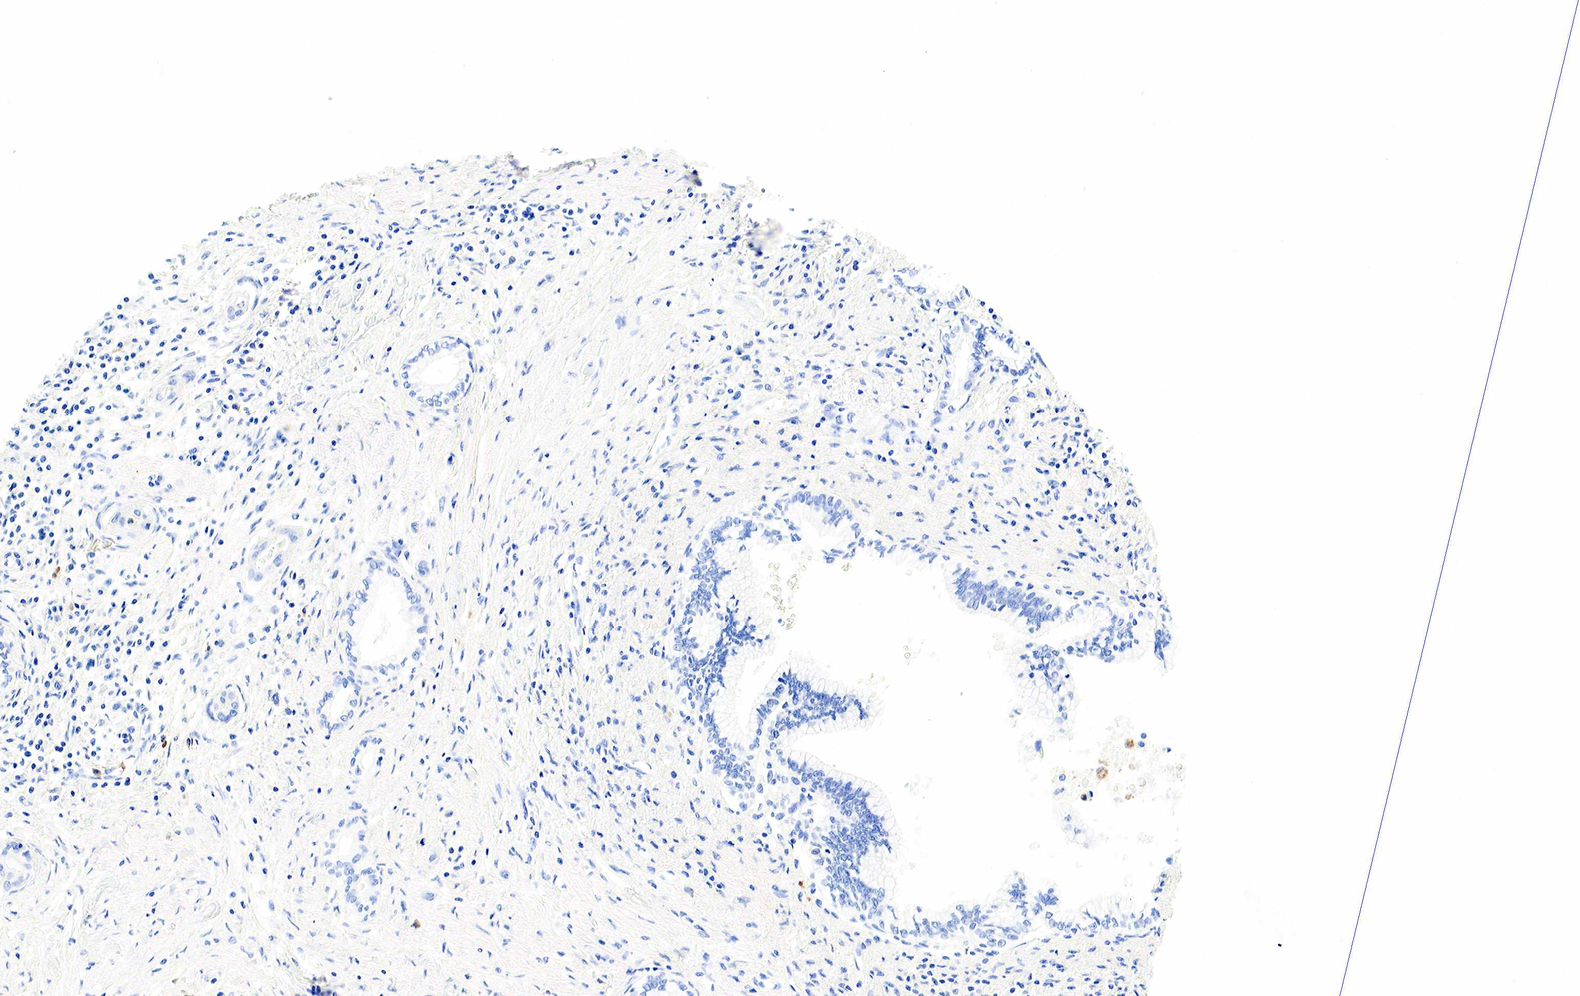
{"staining": {"intensity": "negative", "quantity": "none", "location": "none"}, "tissue": "pancreatic cancer", "cell_type": "Tumor cells", "image_type": "cancer", "snomed": [{"axis": "morphology", "description": "Adenocarcinoma, NOS"}, {"axis": "topography", "description": "Pancreas"}], "caption": "The histopathology image displays no staining of tumor cells in adenocarcinoma (pancreatic).", "gene": "FUT4", "patient": {"sex": "female", "age": 64}}